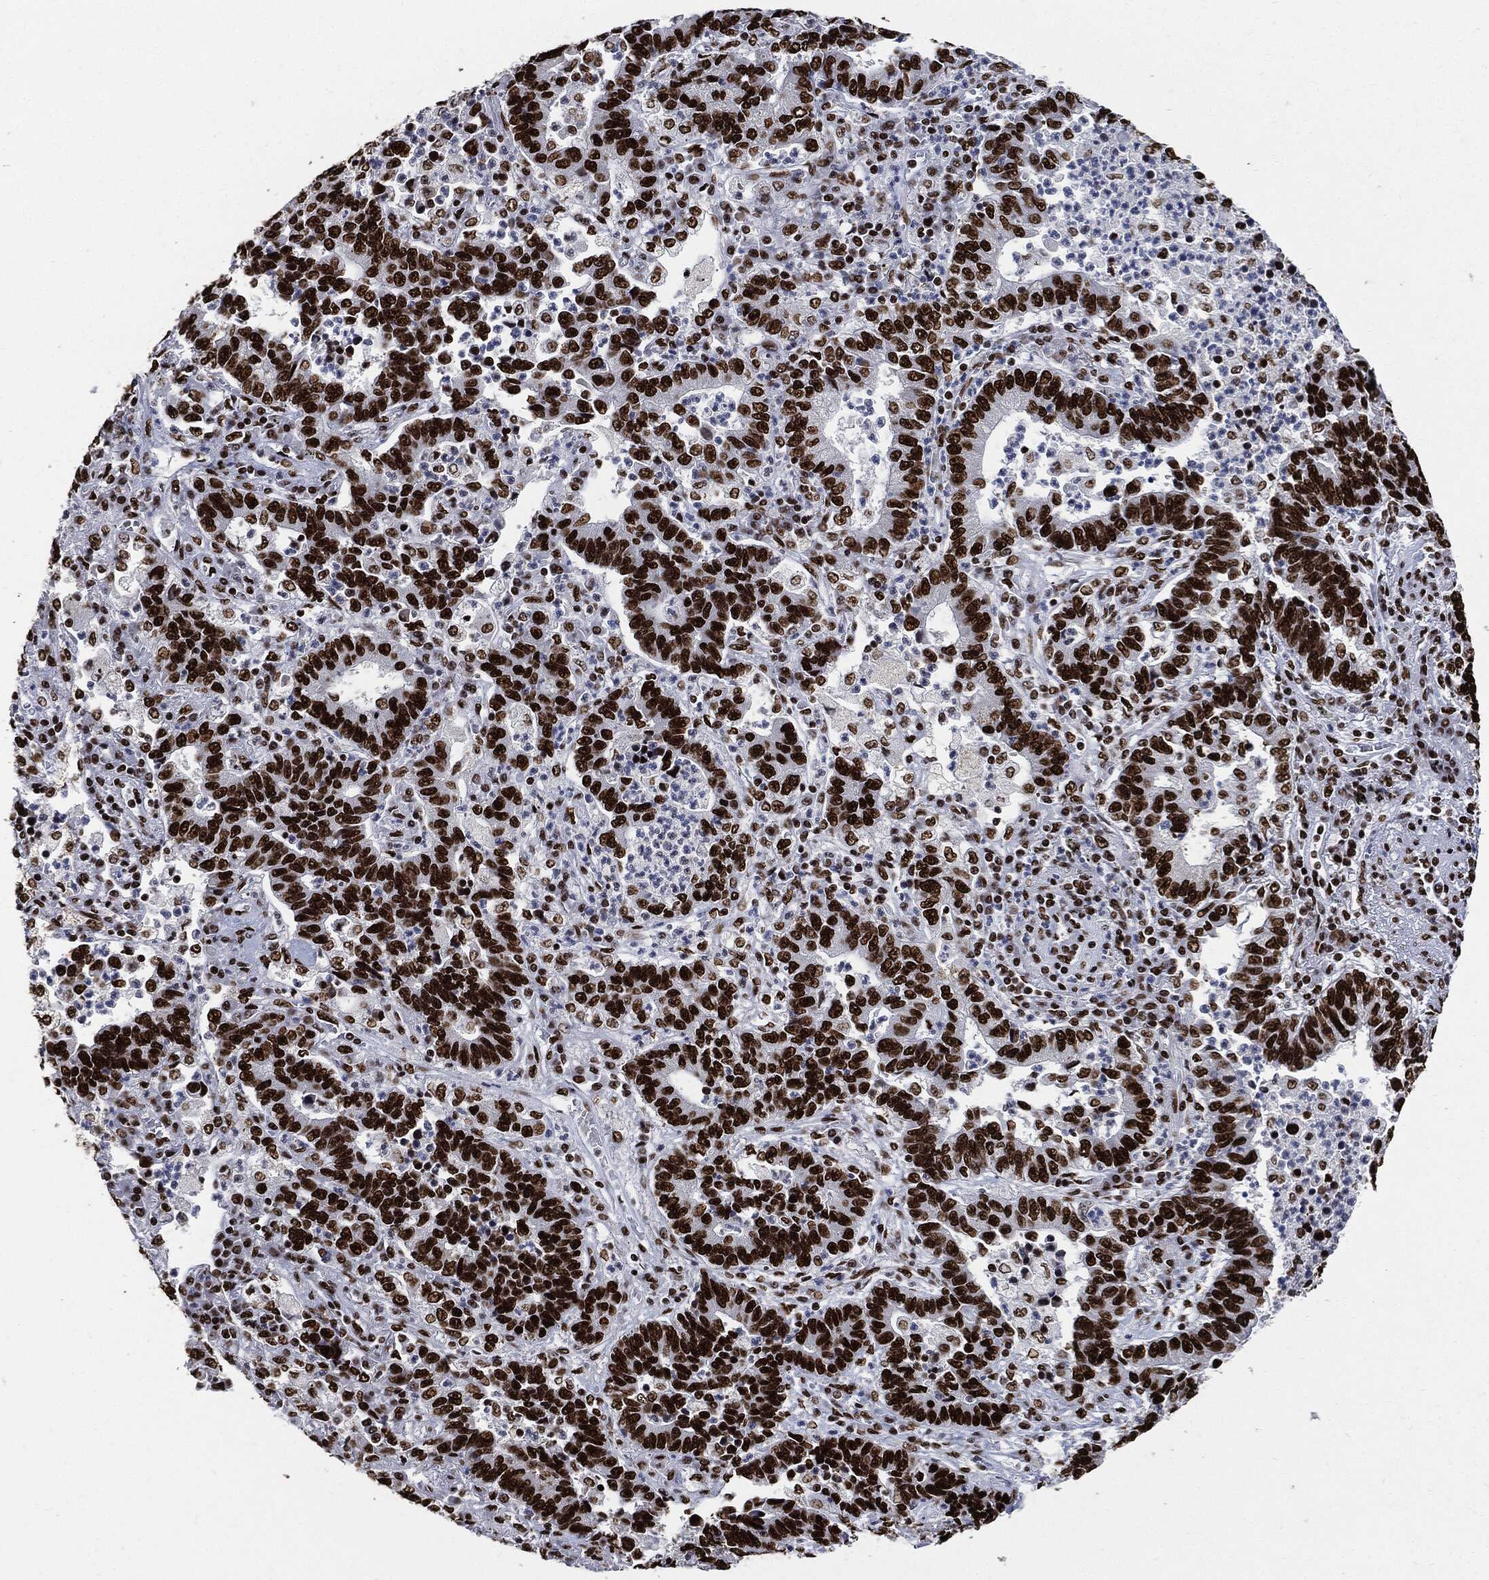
{"staining": {"intensity": "strong", "quantity": ">75%", "location": "nuclear"}, "tissue": "lung cancer", "cell_type": "Tumor cells", "image_type": "cancer", "snomed": [{"axis": "morphology", "description": "Adenocarcinoma, NOS"}, {"axis": "topography", "description": "Lung"}], "caption": "Human lung cancer stained with a protein marker reveals strong staining in tumor cells.", "gene": "RECQL", "patient": {"sex": "female", "age": 57}}